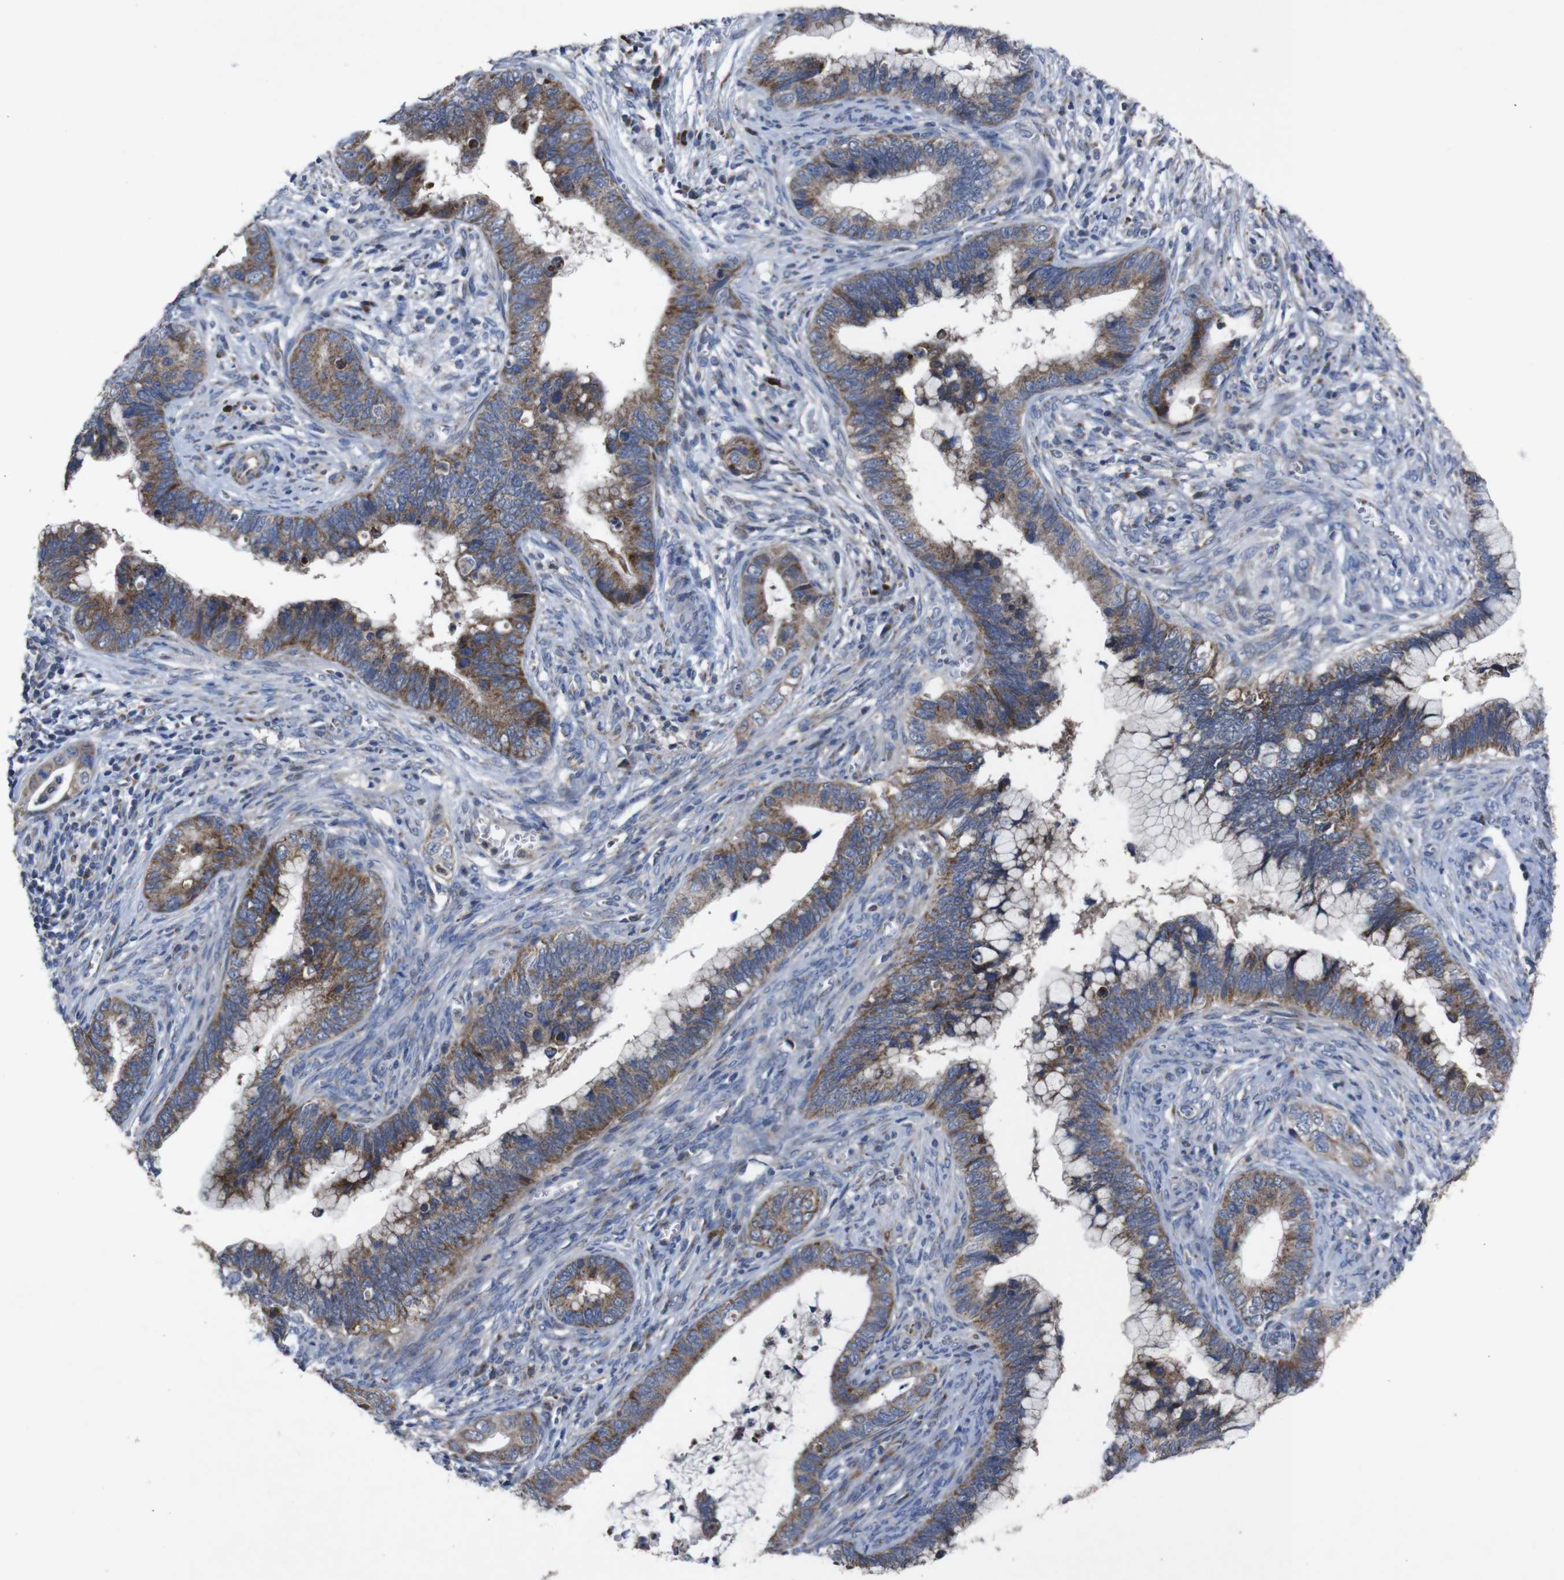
{"staining": {"intensity": "moderate", "quantity": ">75%", "location": "cytoplasmic/membranous"}, "tissue": "cervical cancer", "cell_type": "Tumor cells", "image_type": "cancer", "snomed": [{"axis": "morphology", "description": "Adenocarcinoma, NOS"}, {"axis": "topography", "description": "Cervix"}], "caption": "Immunohistochemical staining of adenocarcinoma (cervical) exhibits moderate cytoplasmic/membranous protein expression in approximately >75% of tumor cells.", "gene": "CHST10", "patient": {"sex": "female", "age": 44}}